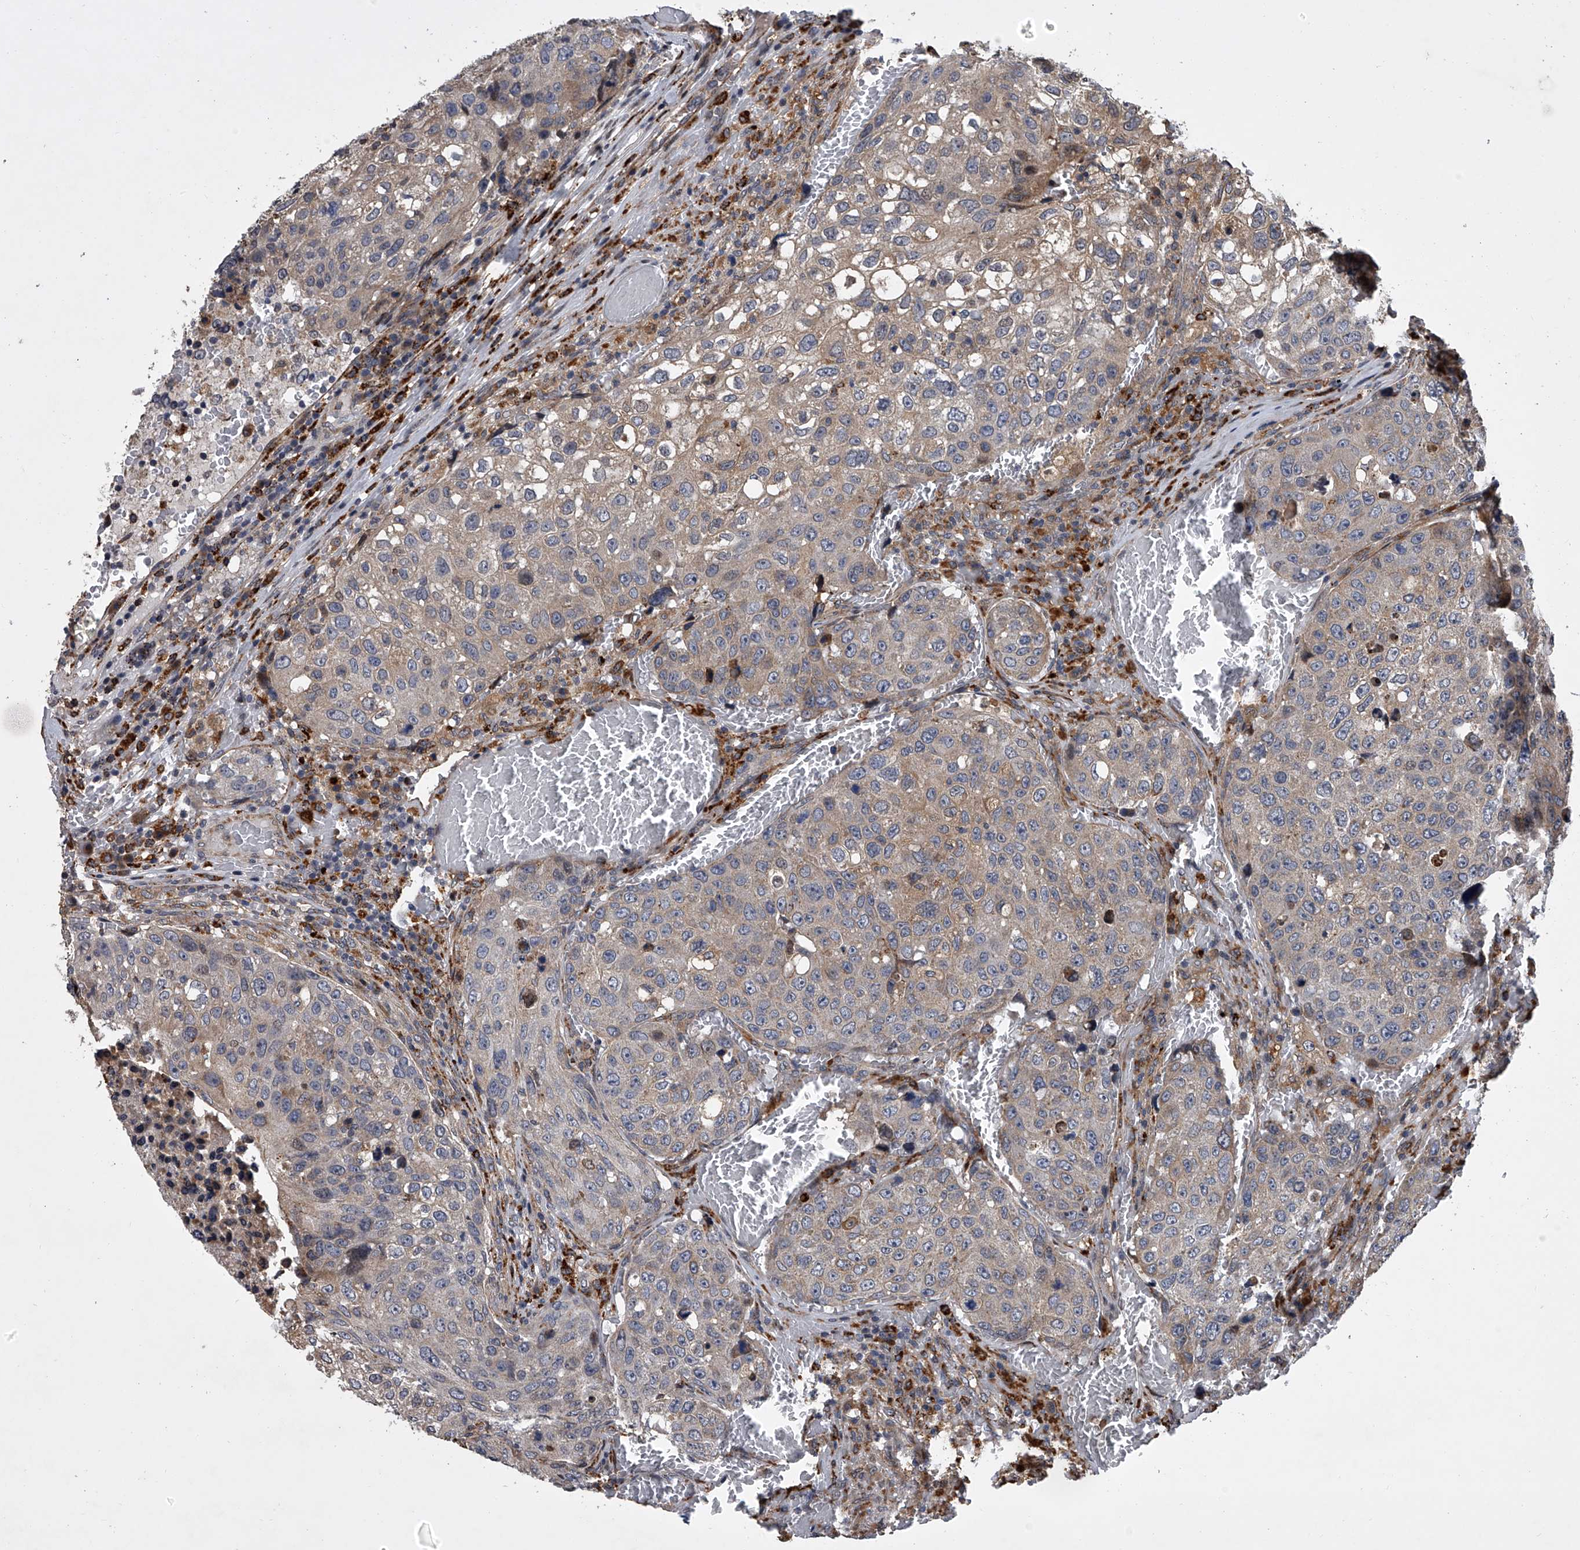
{"staining": {"intensity": "weak", "quantity": "25%-75%", "location": "cytoplasmic/membranous"}, "tissue": "urothelial cancer", "cell_type": "Tumor cells", "image_type": "cancer", "snomed": [{"axis": "morphology", "description": "Urothelial carcinoma, High grade"}, {"axis": "topography", "description": "Lymph node"}, {"axis": "topography", "description": "Urinary bladder"}], "caption": "A brown stain labels weak cytoplasmic/membranous expression of a protein in human high-grade urothelial carcinoma tumor cells.", "gene": "TRIM8", "patient": {"sex": "male", "age": 51}}